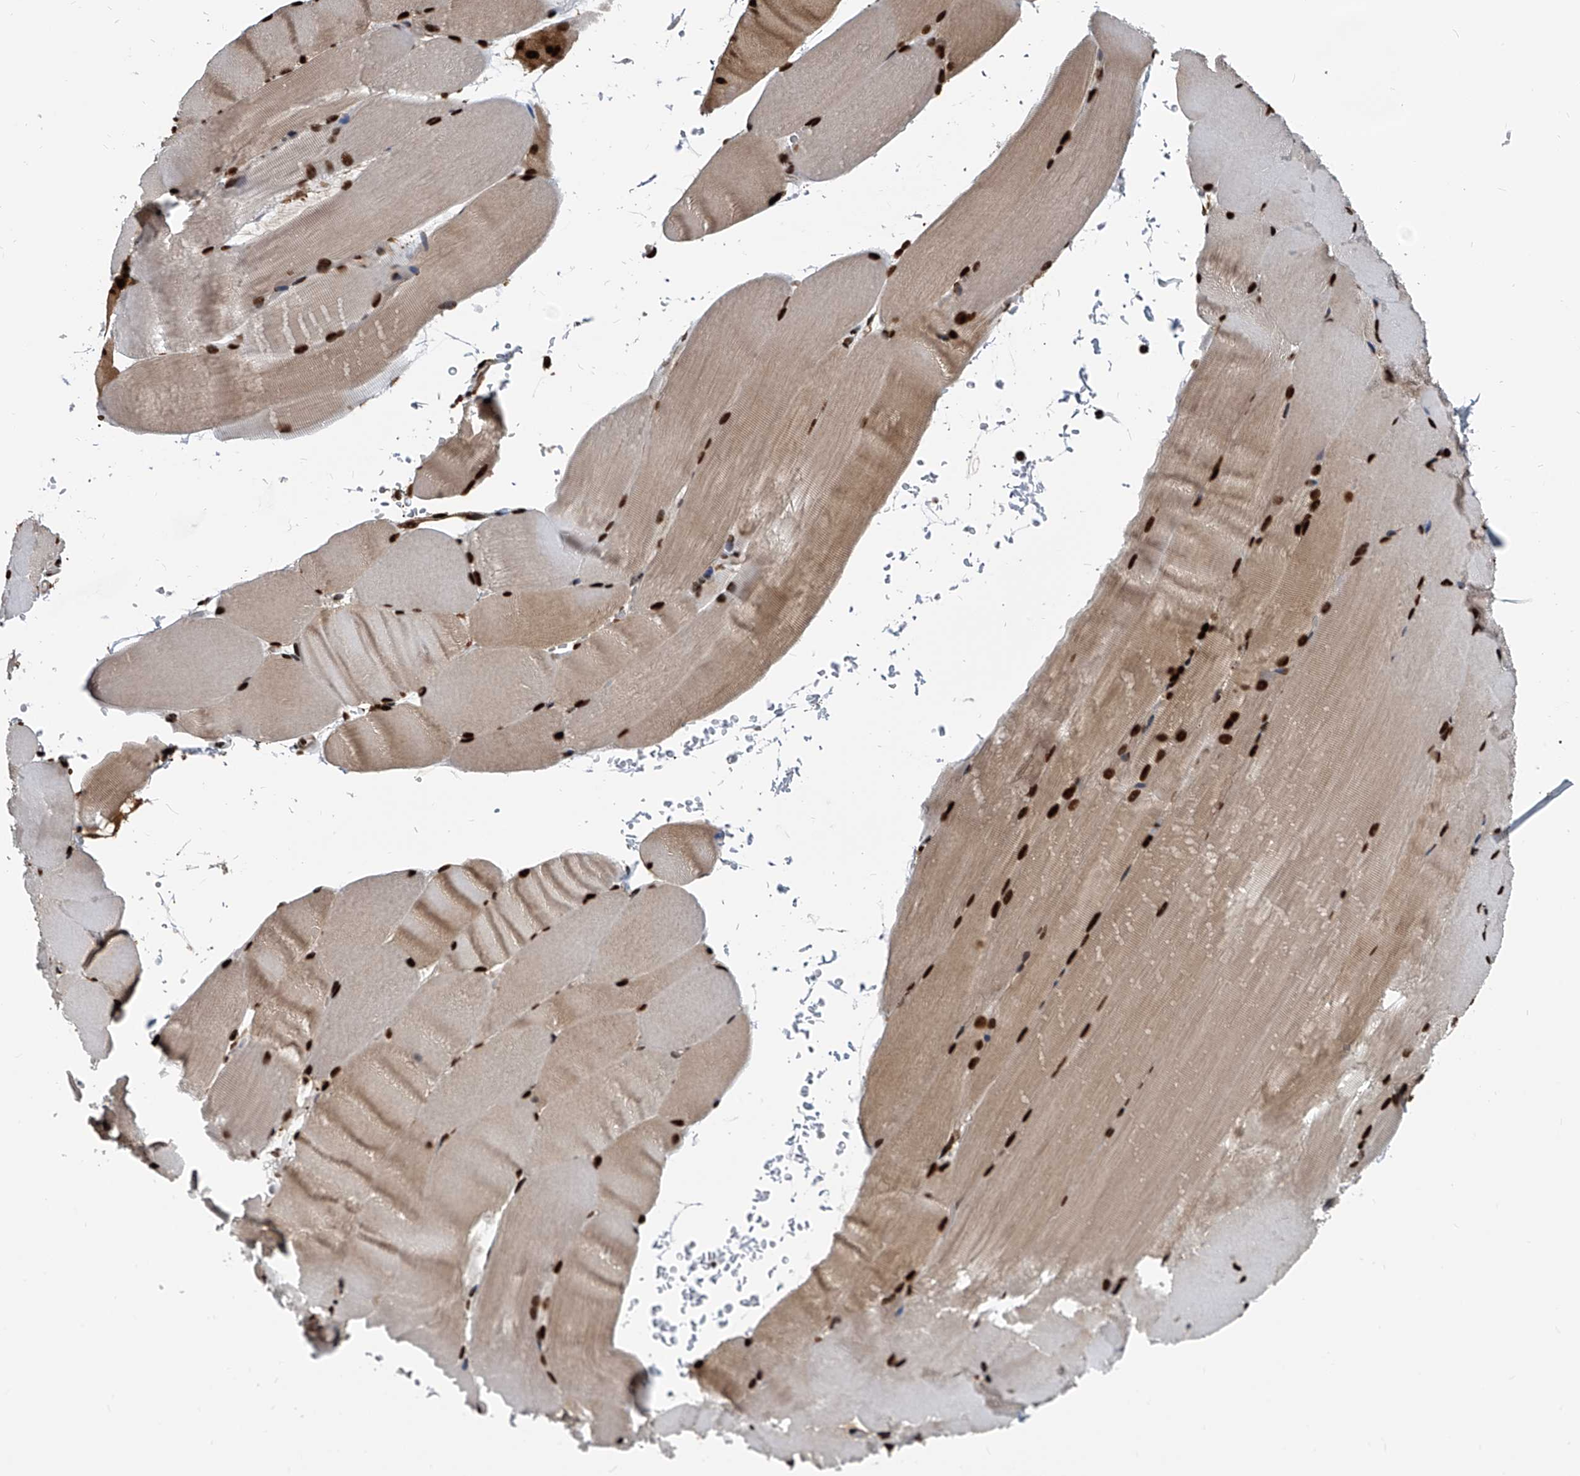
{"staining": {"intensity": "strong", "quantity": ">75%", "location": "cytoplasmic/membranous,nuclear"}, "tissue": "skeletal muscle", "cell_type": "Myocytes", "image_type": "normal", "snomed": [{"axis": "morphology", "description": "Normal tissue, NOS"}, {"axis": "topography", "description": "Skeletal muscle"}, {"axis": "topography", "description": "Parathyroid gland"}], "caption": "Immunohistochemical staining of benign skeletal muscle displays >75% levels of strong cytoplasmic/membranous,nuclear protein positivity in approximately >75% of myocytes. The protein is stained brown, and the nuclei are stained in blue (DAB (3,3'-diaminobenzidine) IHC with brightfield microscopy, high magnification).", "gene": "FKBP5", "patient": {"sex": "female", "age": 37}}